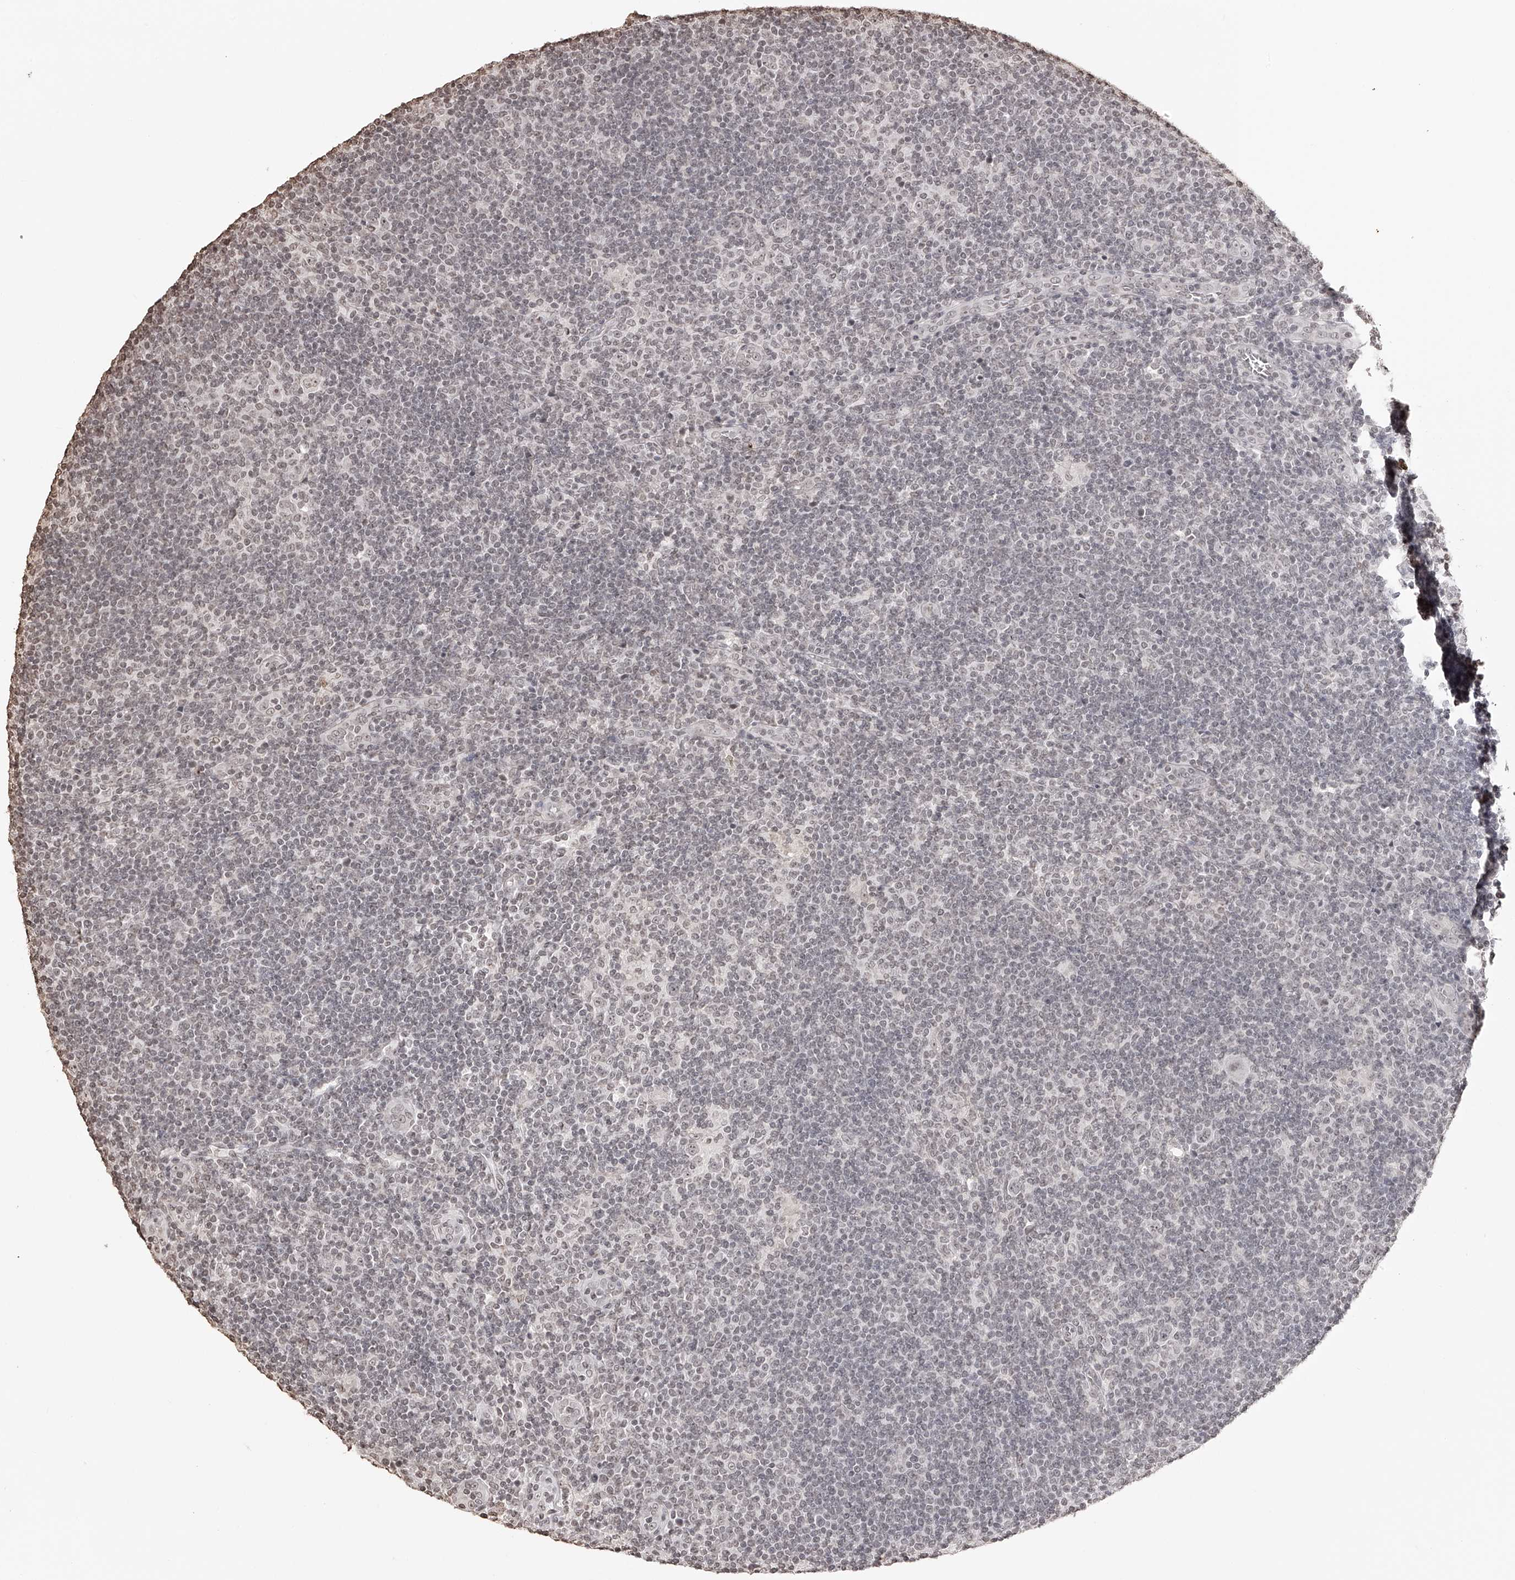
{"staining": {"intensity": "weak", "quantity": "25%-75%", "location": "nuclear"}, "tissue": "lymphoma", "cell_type": "Tumor cells", "image_type": "cancer", "snomed": [{"axis": "morphology", "description": "Hodgkin's disease, NOS"}, {"axis": "topography", "description": "Lymph node"}], "caption": "Immunohistochemical staining of human Hodgkin's disease demonstrates low levels of weak nuclear positivity in about 25%-75% of tumor cells.", "gene": "ZNF503", "patient": {"sex": "female", "age": 57}}